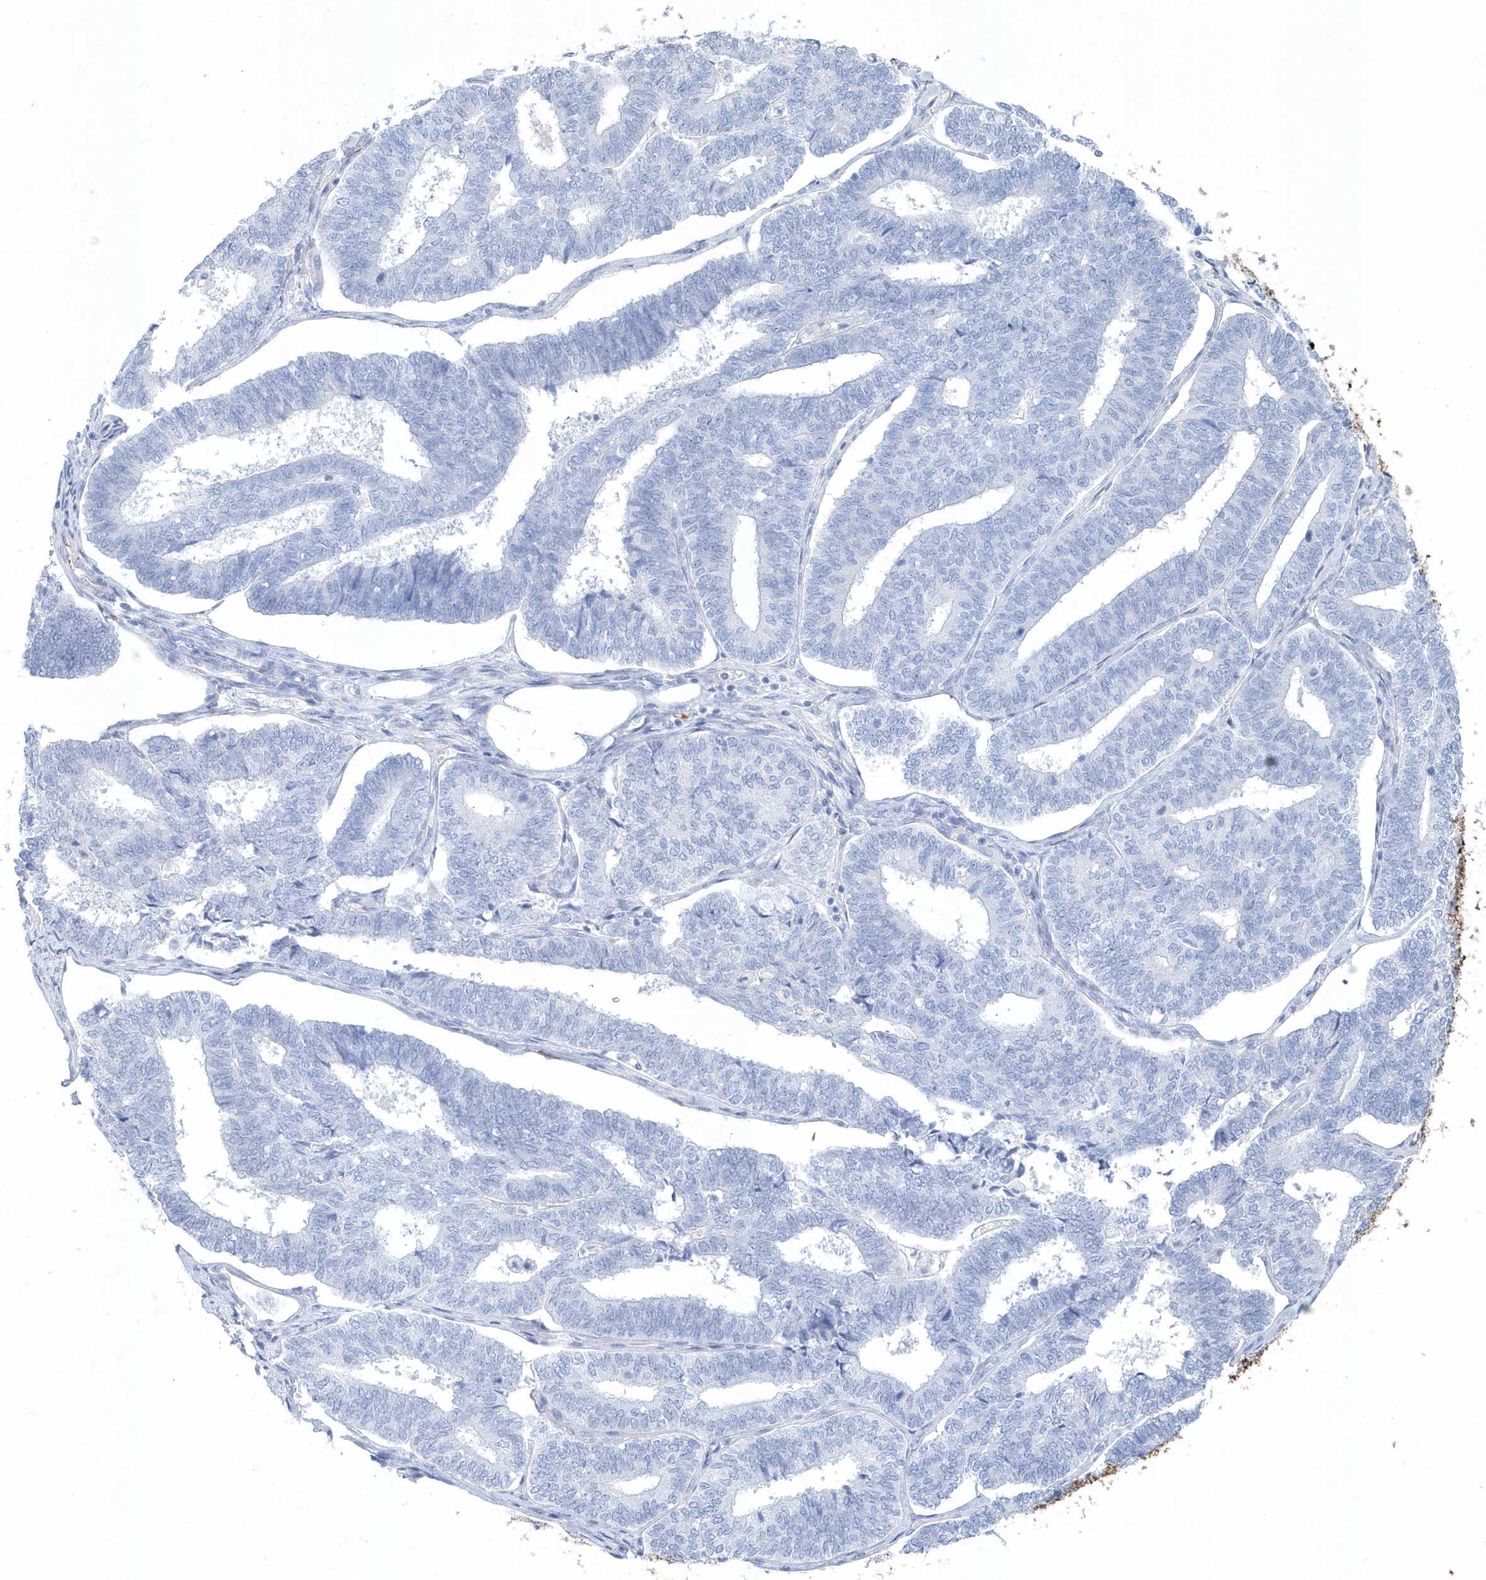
{"staining": {"intensity": "negative", "quantity": "none", "location": "none"}, "tissue": "endometrial cancer", "cell_type": "Tumor cells", "image_type": "cancer", "snomed": [{"axis": "morphology", "description": "Adenocarcinoma, NOS"}, {"axis": "topography", "description": "Endometrium"}], "caption": "Immunohistochemistry (IHC) micrograph of endometrial cancer (adenocarcinoma) stained for a protein (brown), which demonstrates no expression in tumor cells.", "gene": "JCHAIN", "patient": {"sex": "female", "age": 70}}